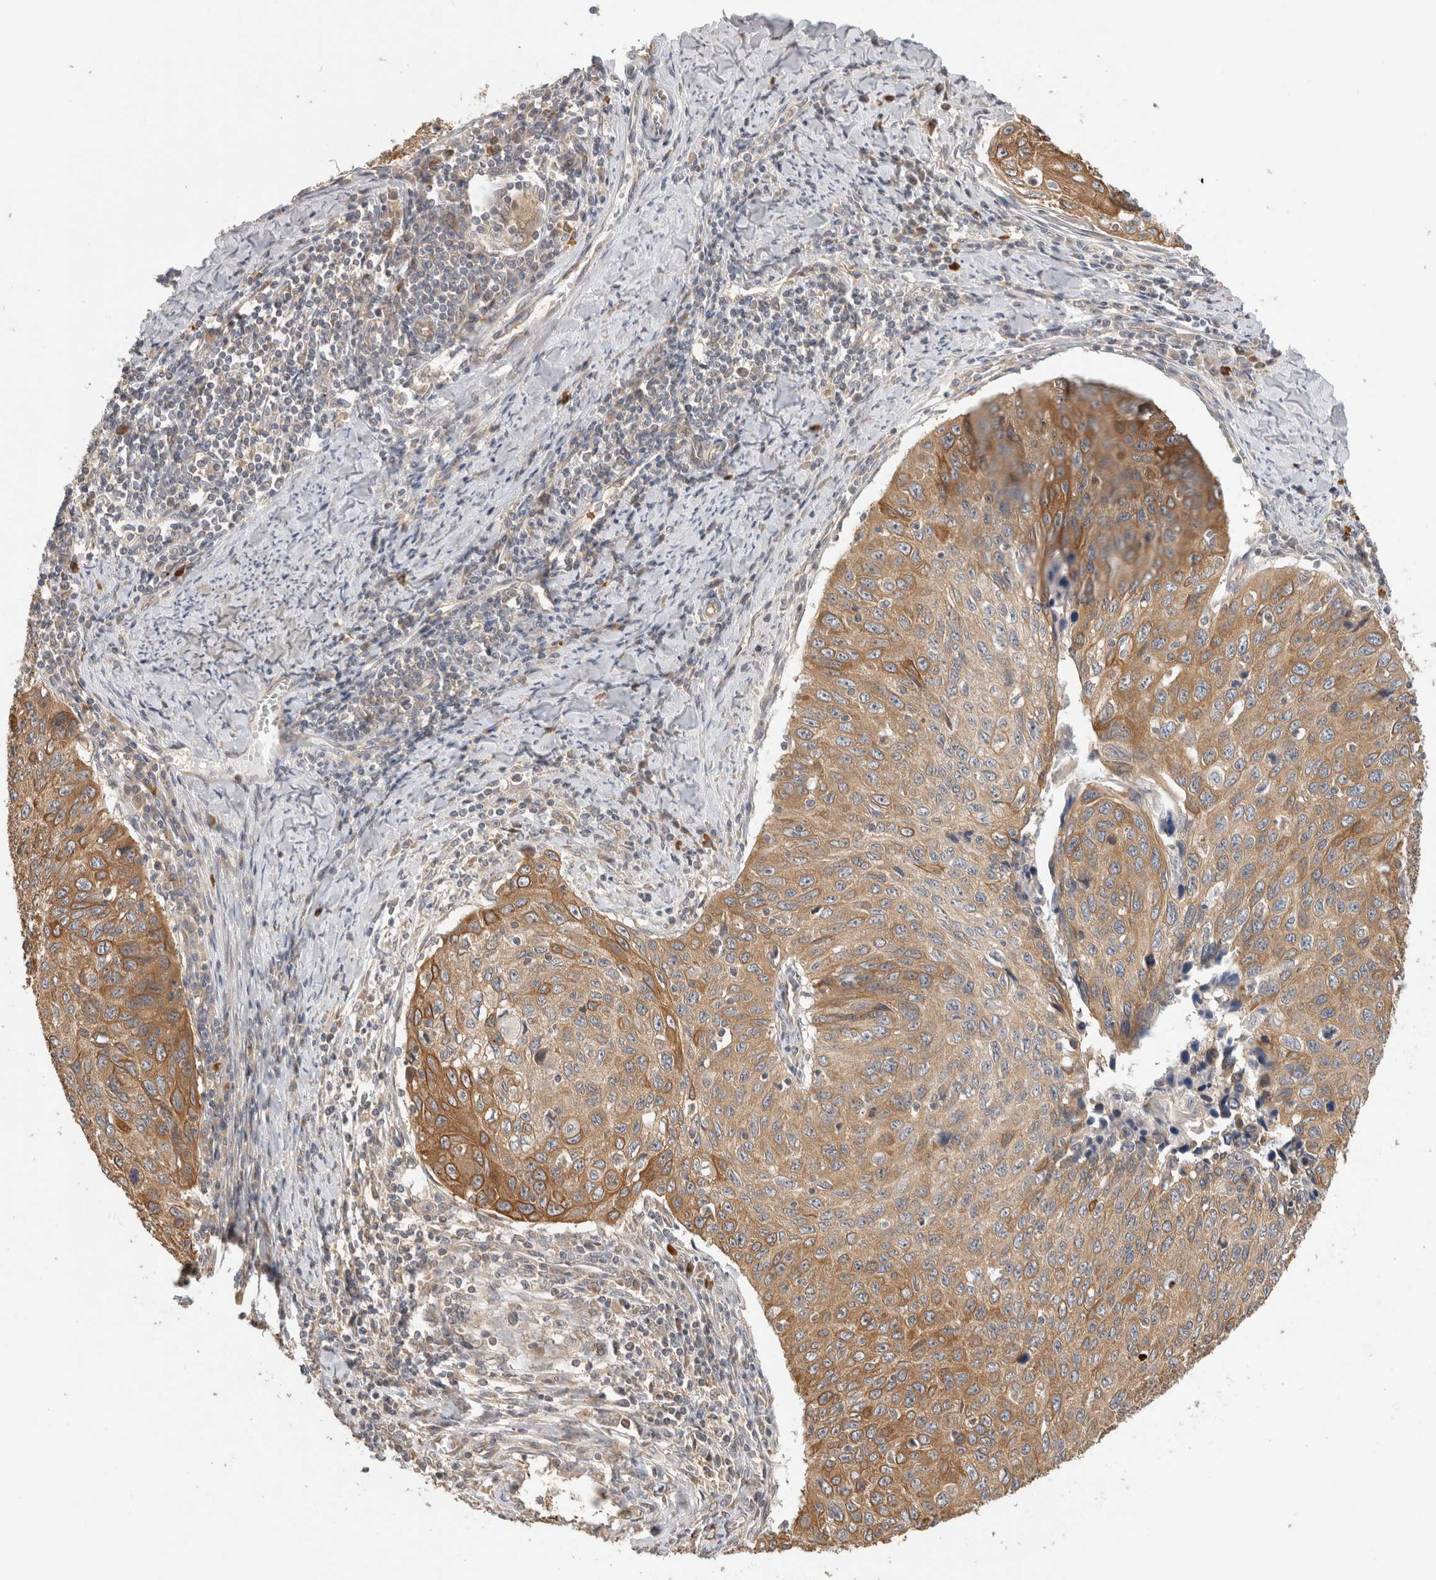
{"staining": {"intensity": "moderate", "quantity": ">75%", "location": "cytoplasmic/membranous"}, "tissue": "cervical cancer", "cell_type": "Tumor cells", "image_type": "cancer", "snomed": [{"axis": "morphology", "description": "Squamous cell carcinoma, NOS"}, {"axis": "topography", "description": "Cervix"}], "caption": "Squamous cell carcinoma (cervical) stained for a protein demonstrates moderate cytoplasmic/membranous positivity in tumor cells.", "gene": "PUM1", "patient": {"sex": "female", "age": 53}}